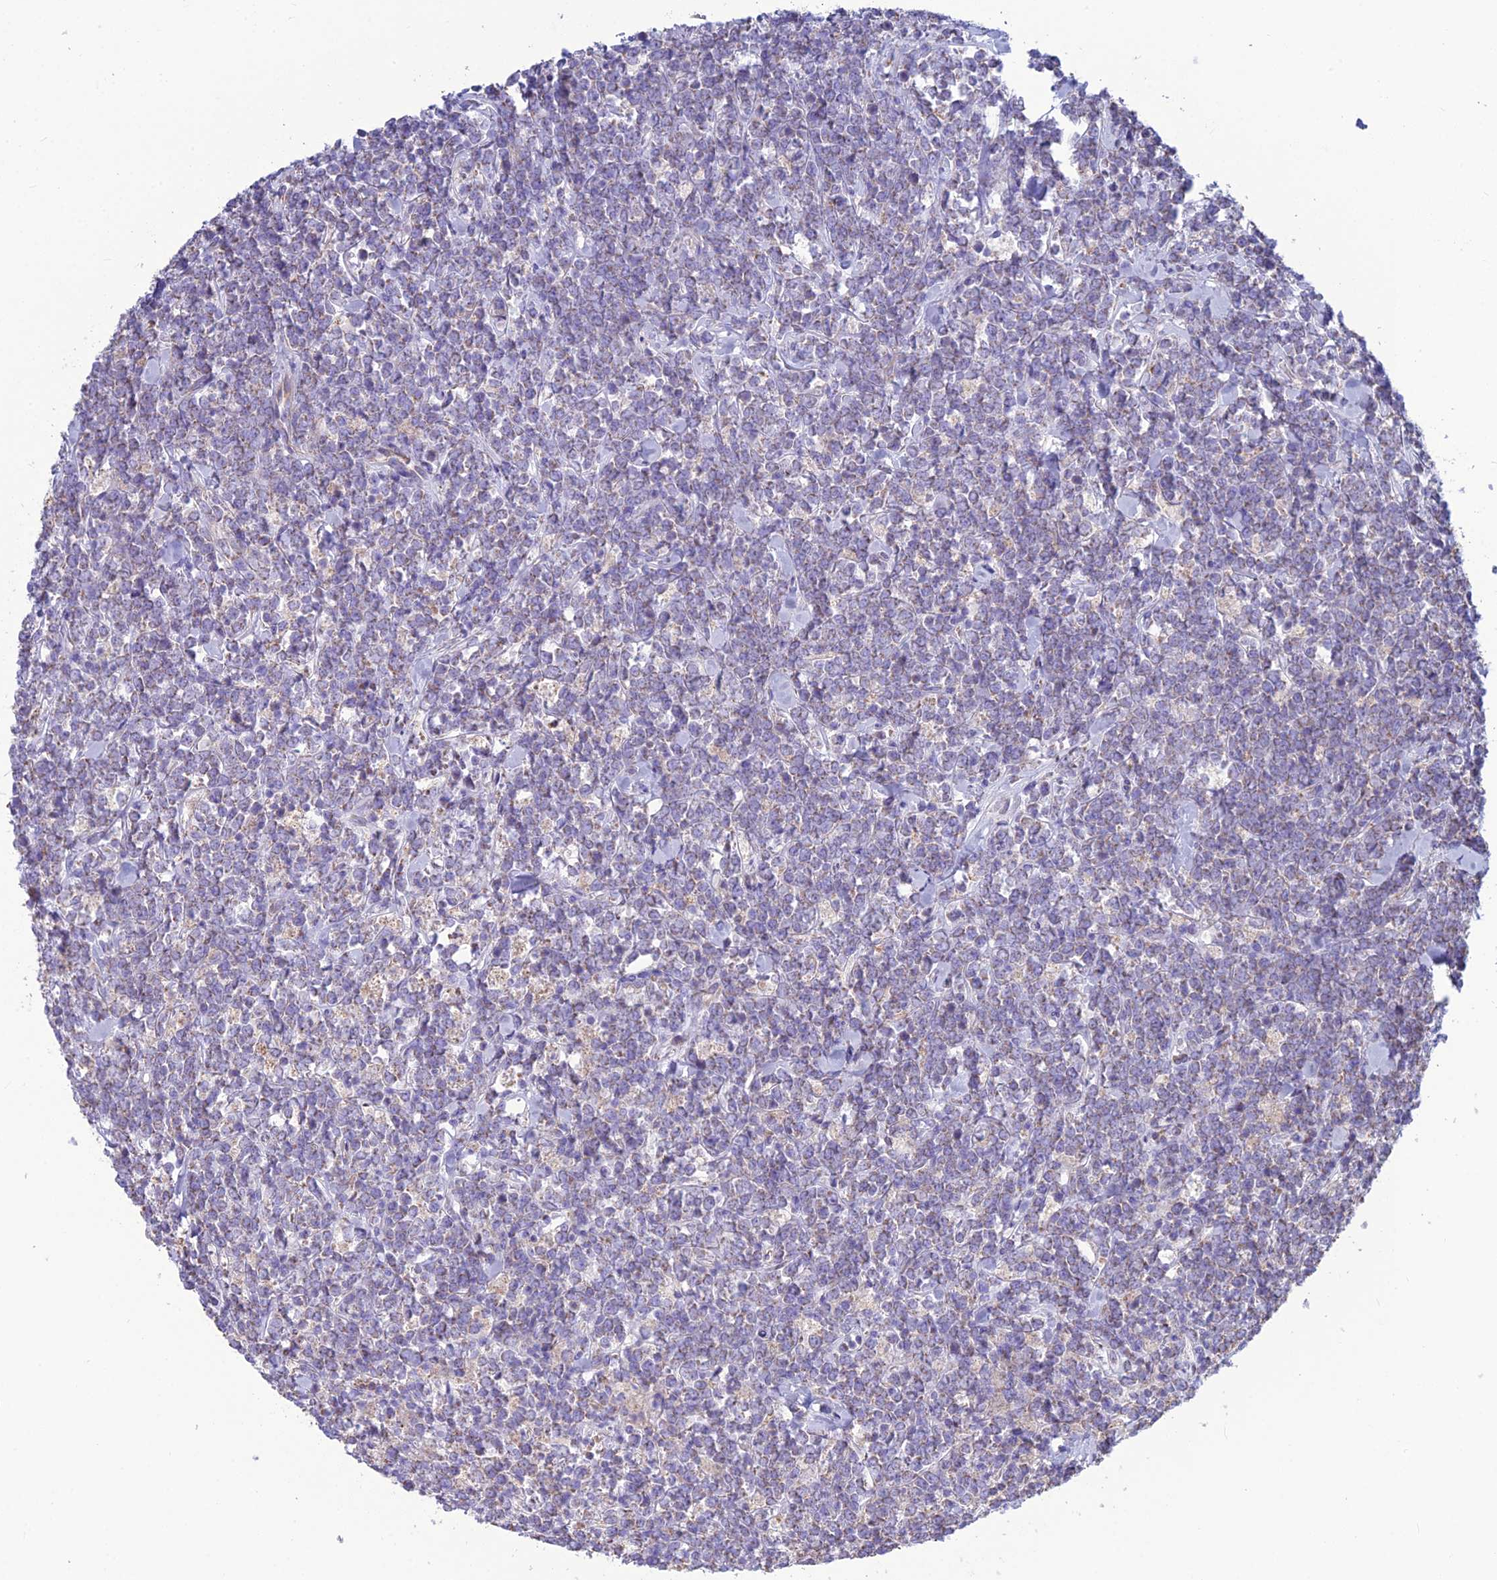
{"staining": {"intensity": "weak", "quantity": "<25%", "location": "cytoplasmic/membranous"}, "tissue": "lymphoma", "cell_type": "Tumor cells", "image_type": "cancer", "snomed": [{"axis": "morphology", "description": "Malignant lymphoma, non-Hodgkin's type, High grade"}, {"axis": "topography", "description": "Small intestine"}], "caption": "Photomicrograph shows no significant protein expression in tumor cells of high-grade malignant lymphoma, non-Hodgkin's type.", "gene": "BHMT2", "patient": {"sex": "male", "age": 8}}